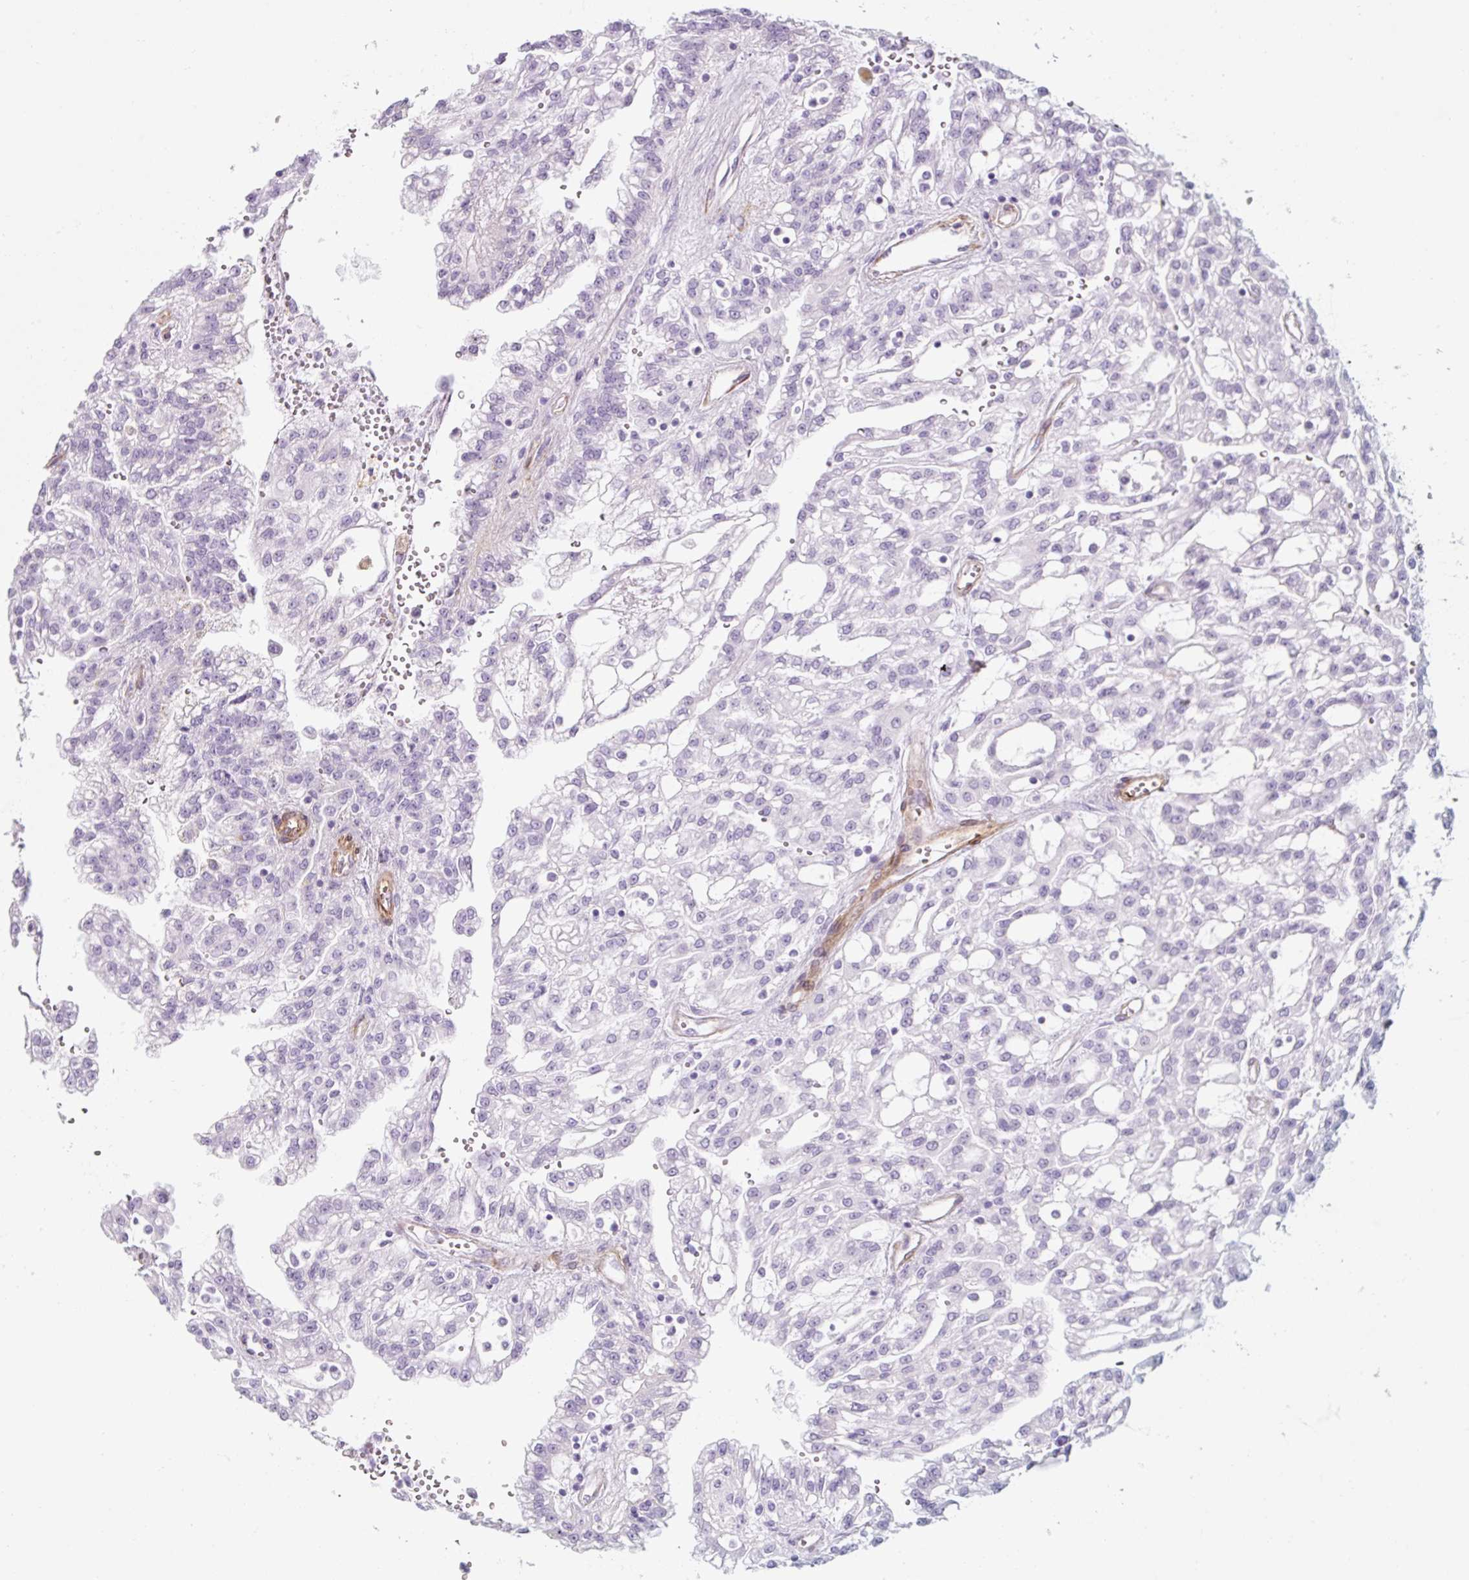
{"staining": {"intensity": "negative", "quantity": "none", "location": "none"}, "tissue": "renal cancer", "cell_type": "Tumor cells", "image_type": "cancer", "snomed": [{"axis": "morphology", "description": "Adenocarcinoma, NOS"}, {"axis": "topography", "description": "Kidney"}], "caption": "Adenocarcinoma (renal) was stained to show a protein in brown. There is no significant expression in tumor cells. (Brightfield microscopy of DAB immunohistochemistry (IHC) at high magnification).", "gene": "CAVIN3", "patient": {"sex": "male", "age": 63}}